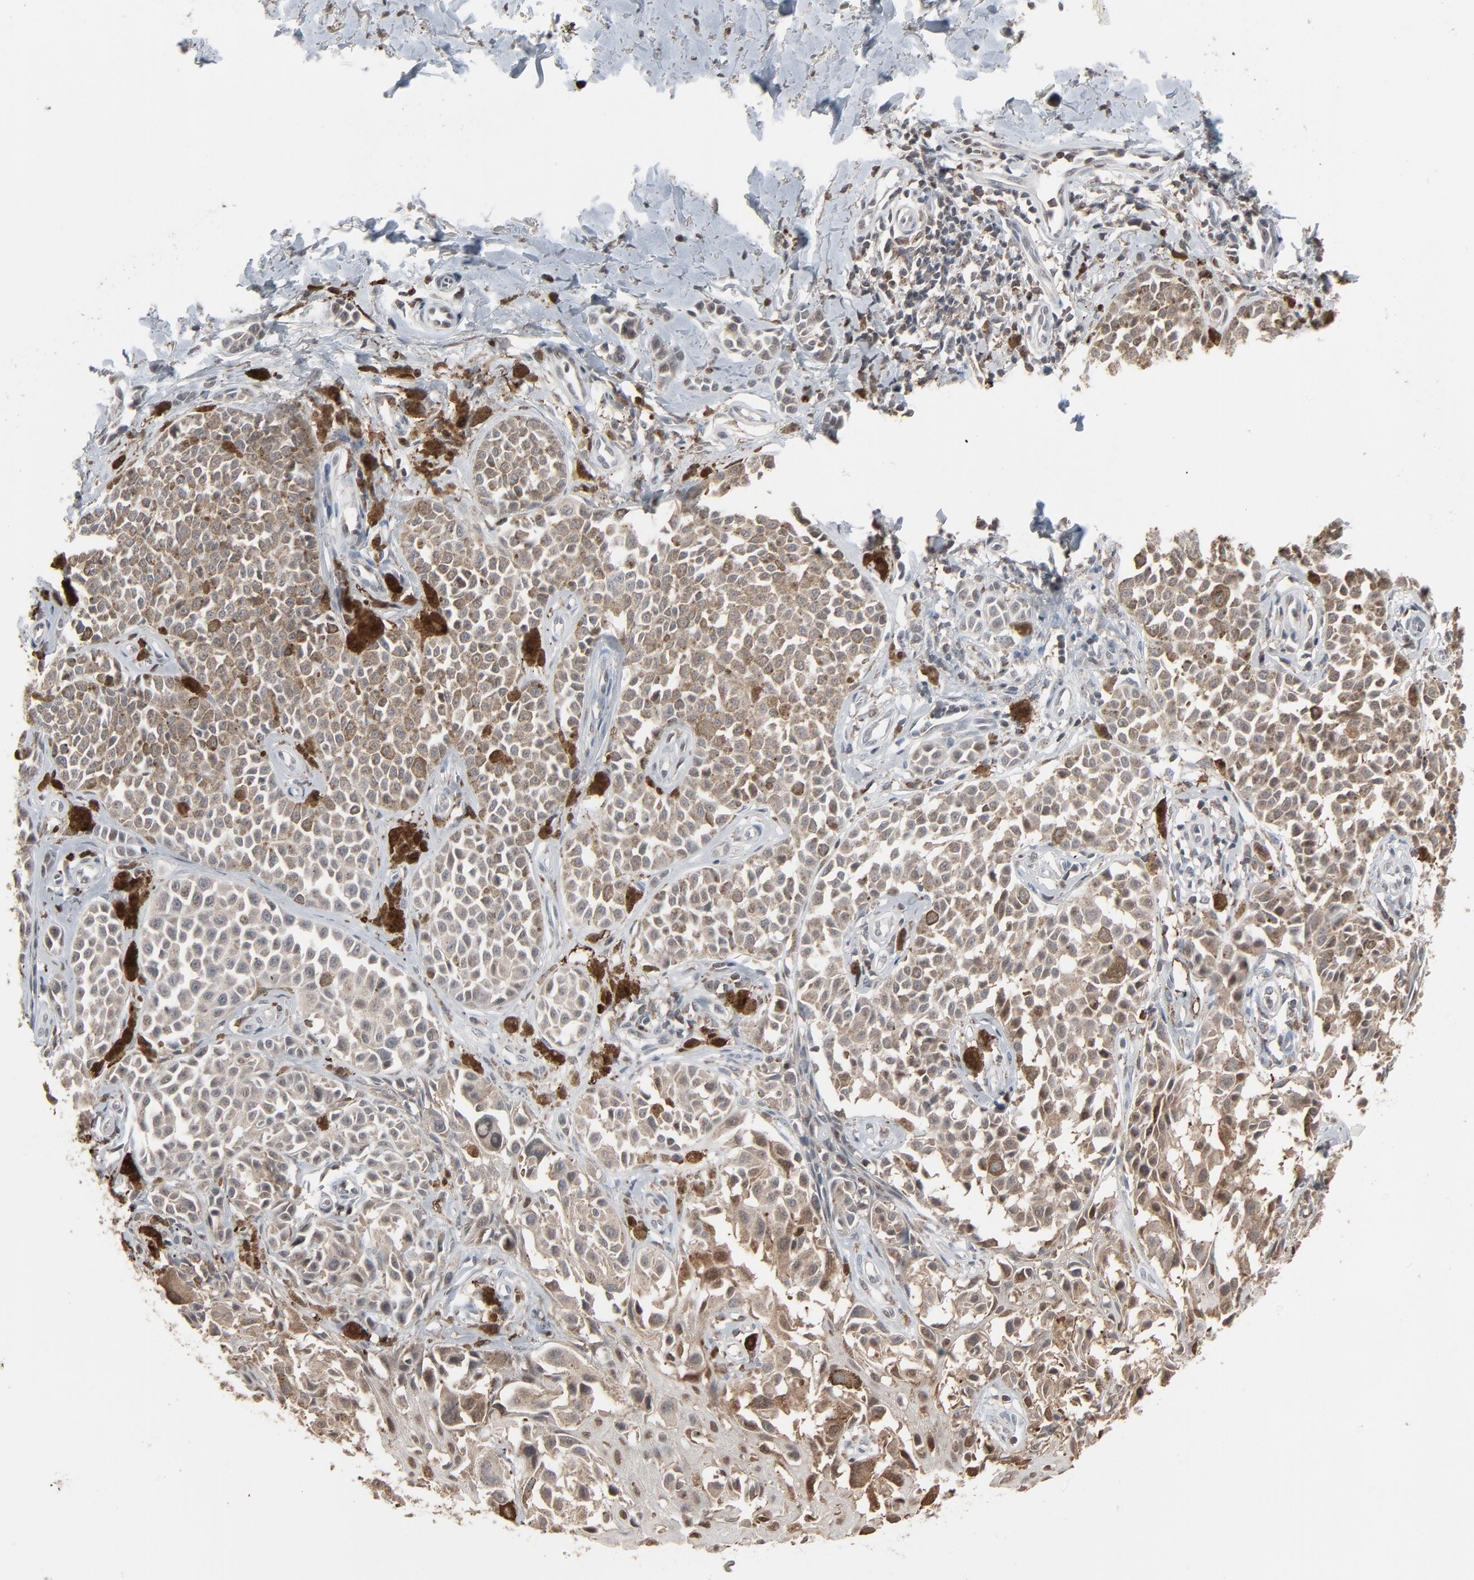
{"staining": {"intensity": "weak", "quantity": "25%-75%", "location": "cytoplasmic/membranous"}, "tissue": "melanoma", "cell_type": "Tumor cells", "image_type": "cancer", "snomed": [{"axis": "morphology", "description": "Malignant melanoma, NOS"}, {"axis": "topography", "description": "Skin"}], "caption": "Malignant melanoma stained with a brown dye demonstrates weak cytoplasmic/membranous positive positivity in approximately 25%-75% of tumor cells.", "gene": "DOCK8", "patient": {"sex": "female", "age": 38}}